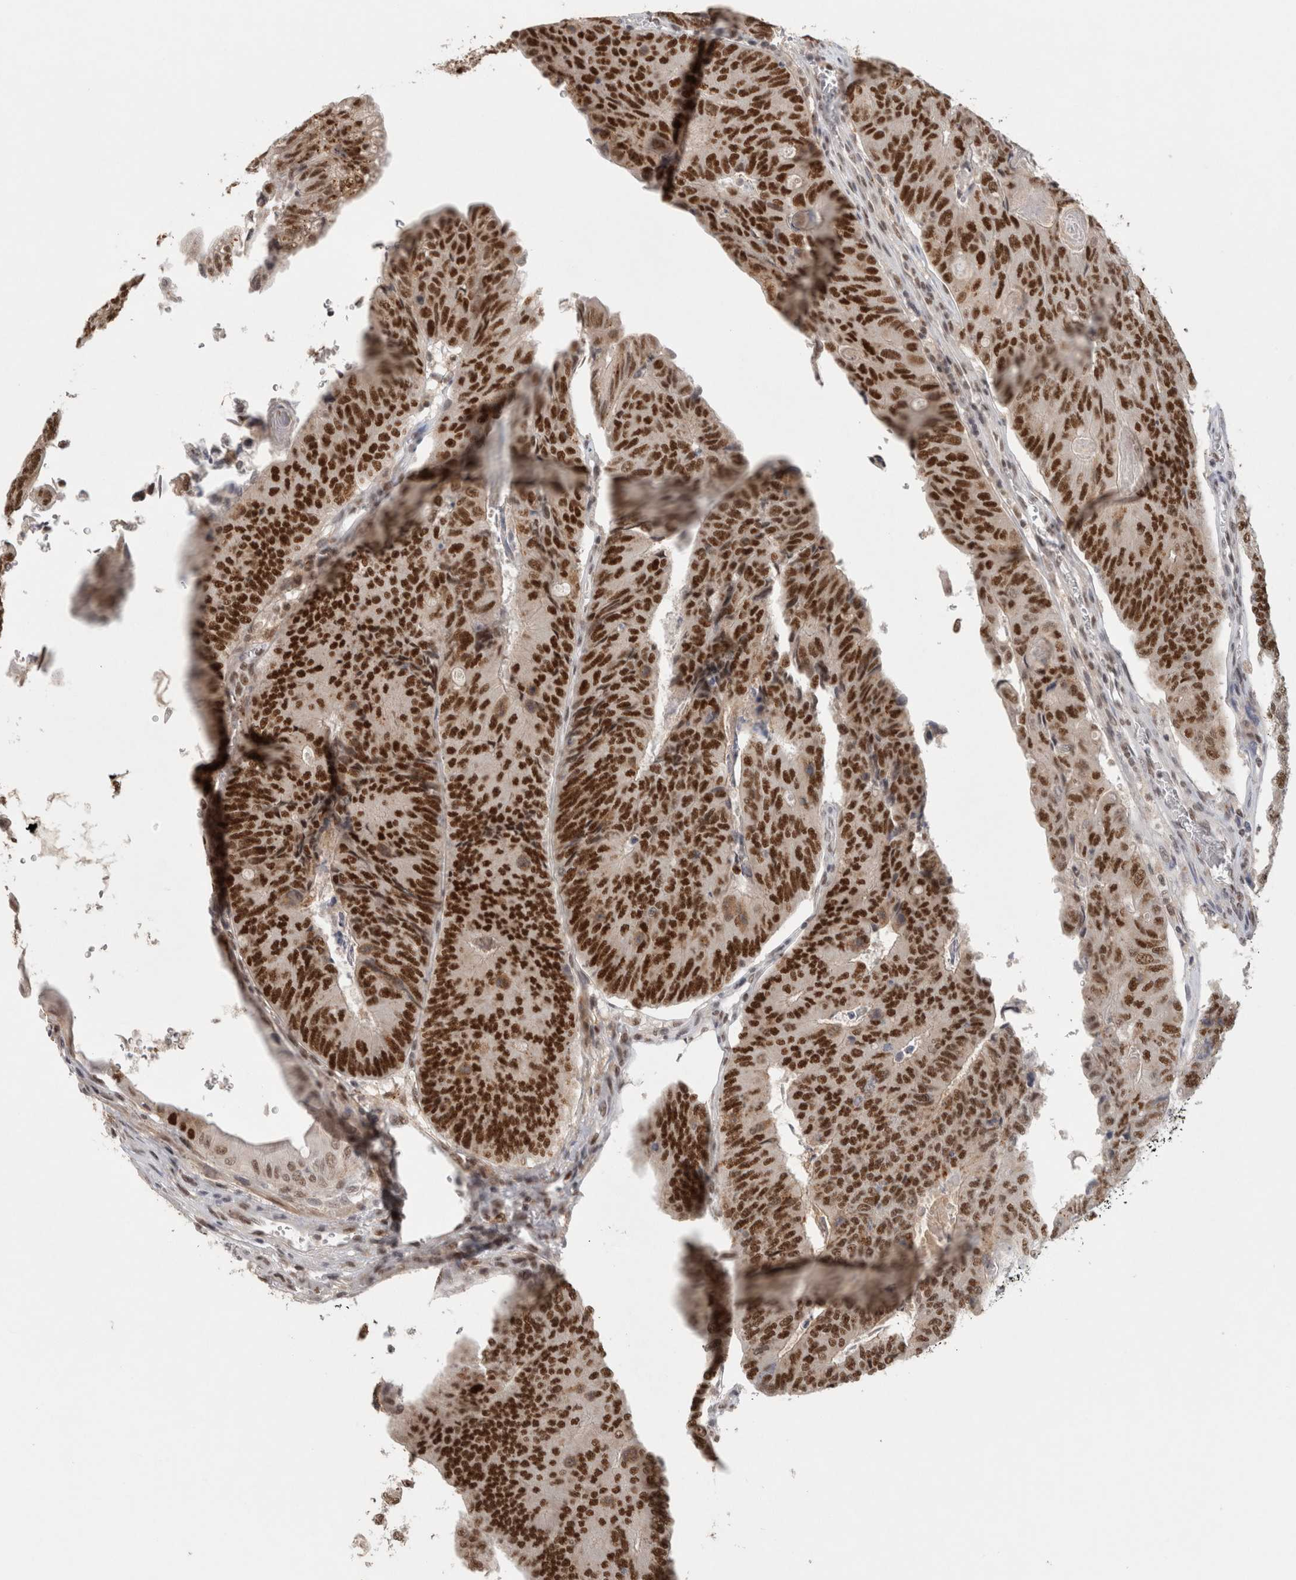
{"staining": {"intensity": "strong", "quantity": ">75%", "location": "nuclear"}, "tissue": "colorectal cancer", "cell_type": "Tumor cells", "image_type": "cancer", "snomed": [{"axis": "morphology", "description": "Adenocarcinoma, NOS"}, {"axis": "topography", "description": "Colon"}], "caption": "Brown immunohistochemical staining in human colorectal cancer reveals strong nuclear staining in about >75% of tumor cells.", "gene": "ZNF830", "patient": {"sex": "female", "age": 67}}